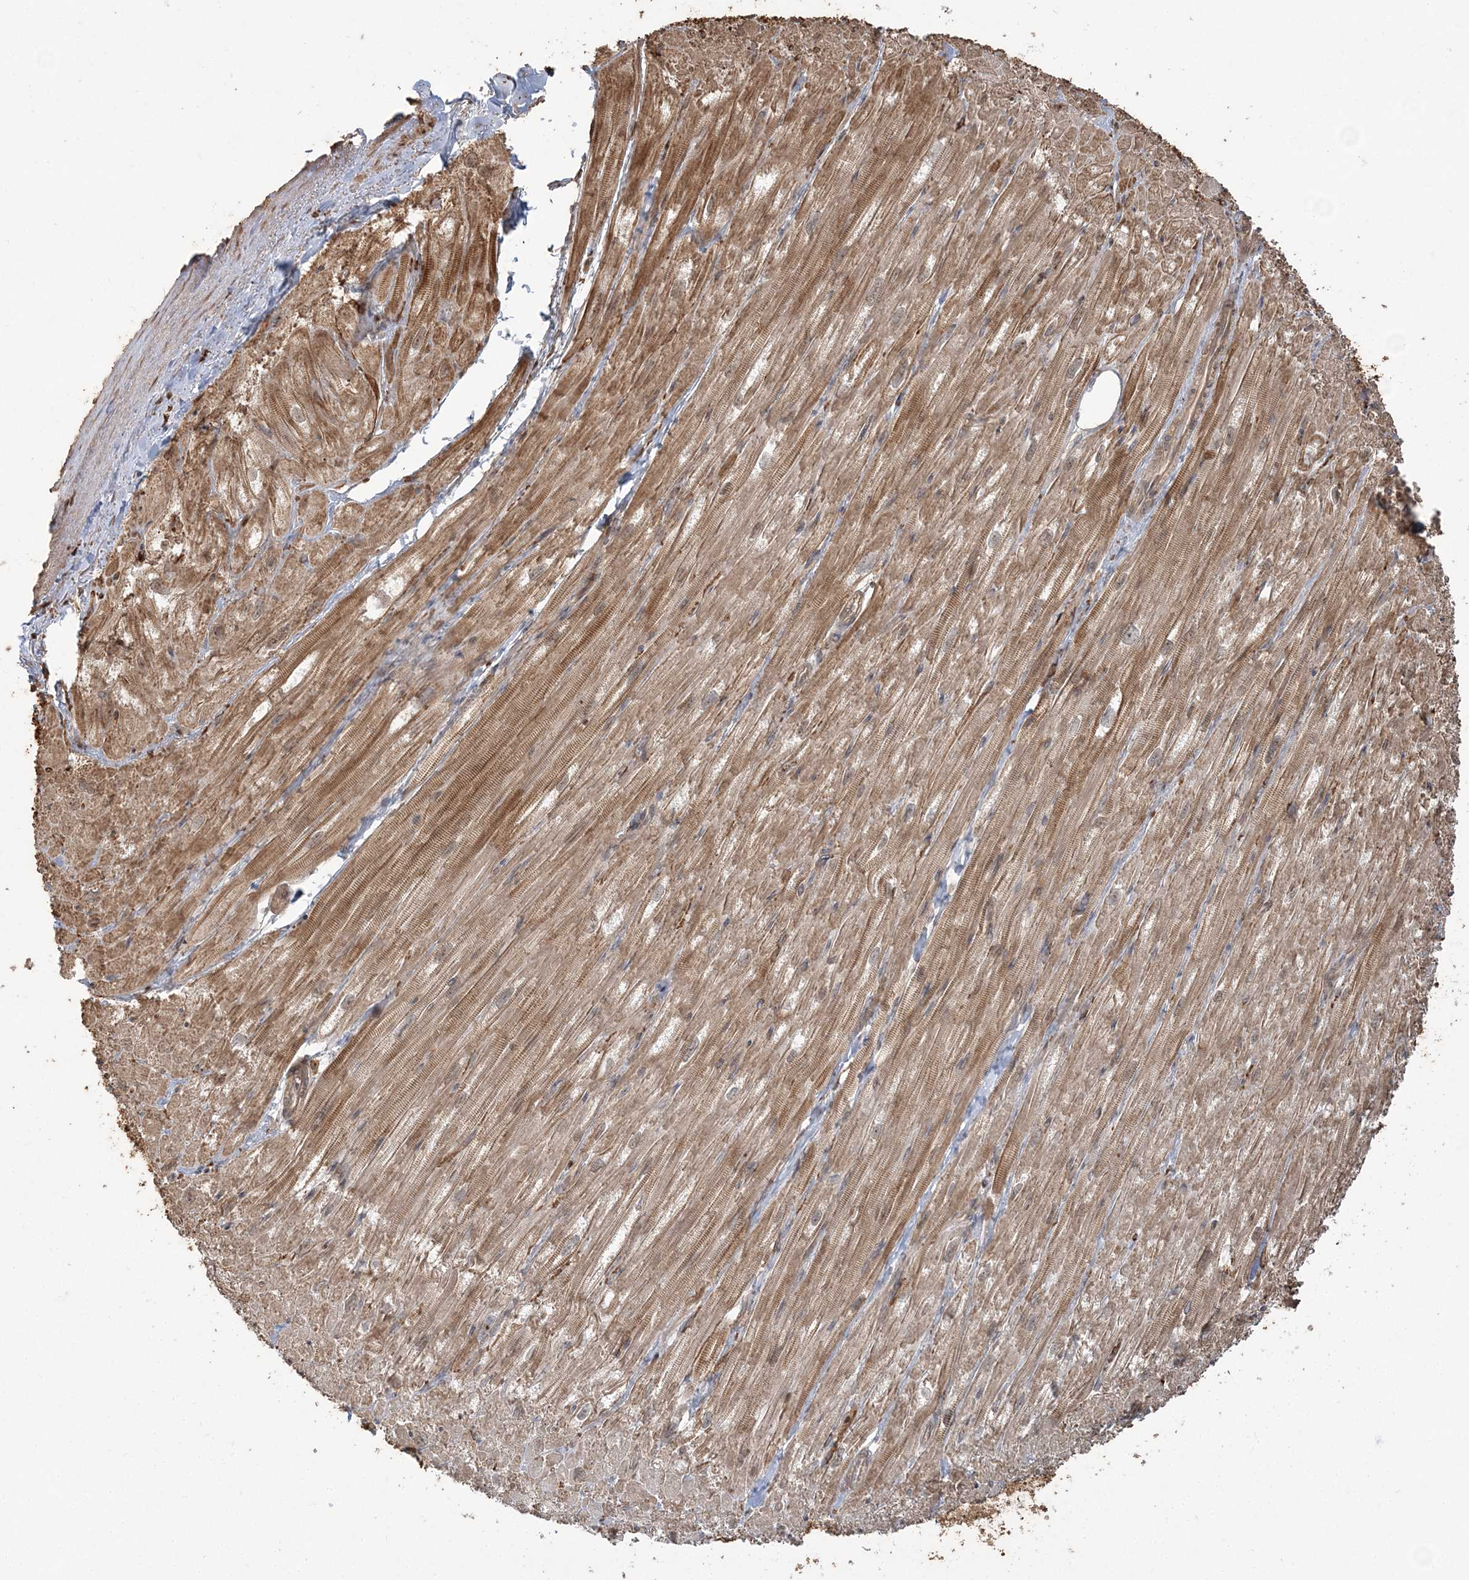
{"staining": {"intensity": "moderate", "quantity": ">75%", "location": "cytoplasmic/membranous"}, "tissue": "heart muscle", "cell_type": "Cardiomyocytes", "image_type": "normal", "snomed": [{"axis": "morphology", "description": "Normal tissue, NOS"}, {"axis": "topography", "description": "Heart"}], "caption": "Benign heart muscle reveals moderate cytoplasmic/membranous expression in about >75% of cardiomyocytes, visualized by immunohistochemistry.", "gene": "CAB39", "patient": {"sex": "male", "age": 50}}